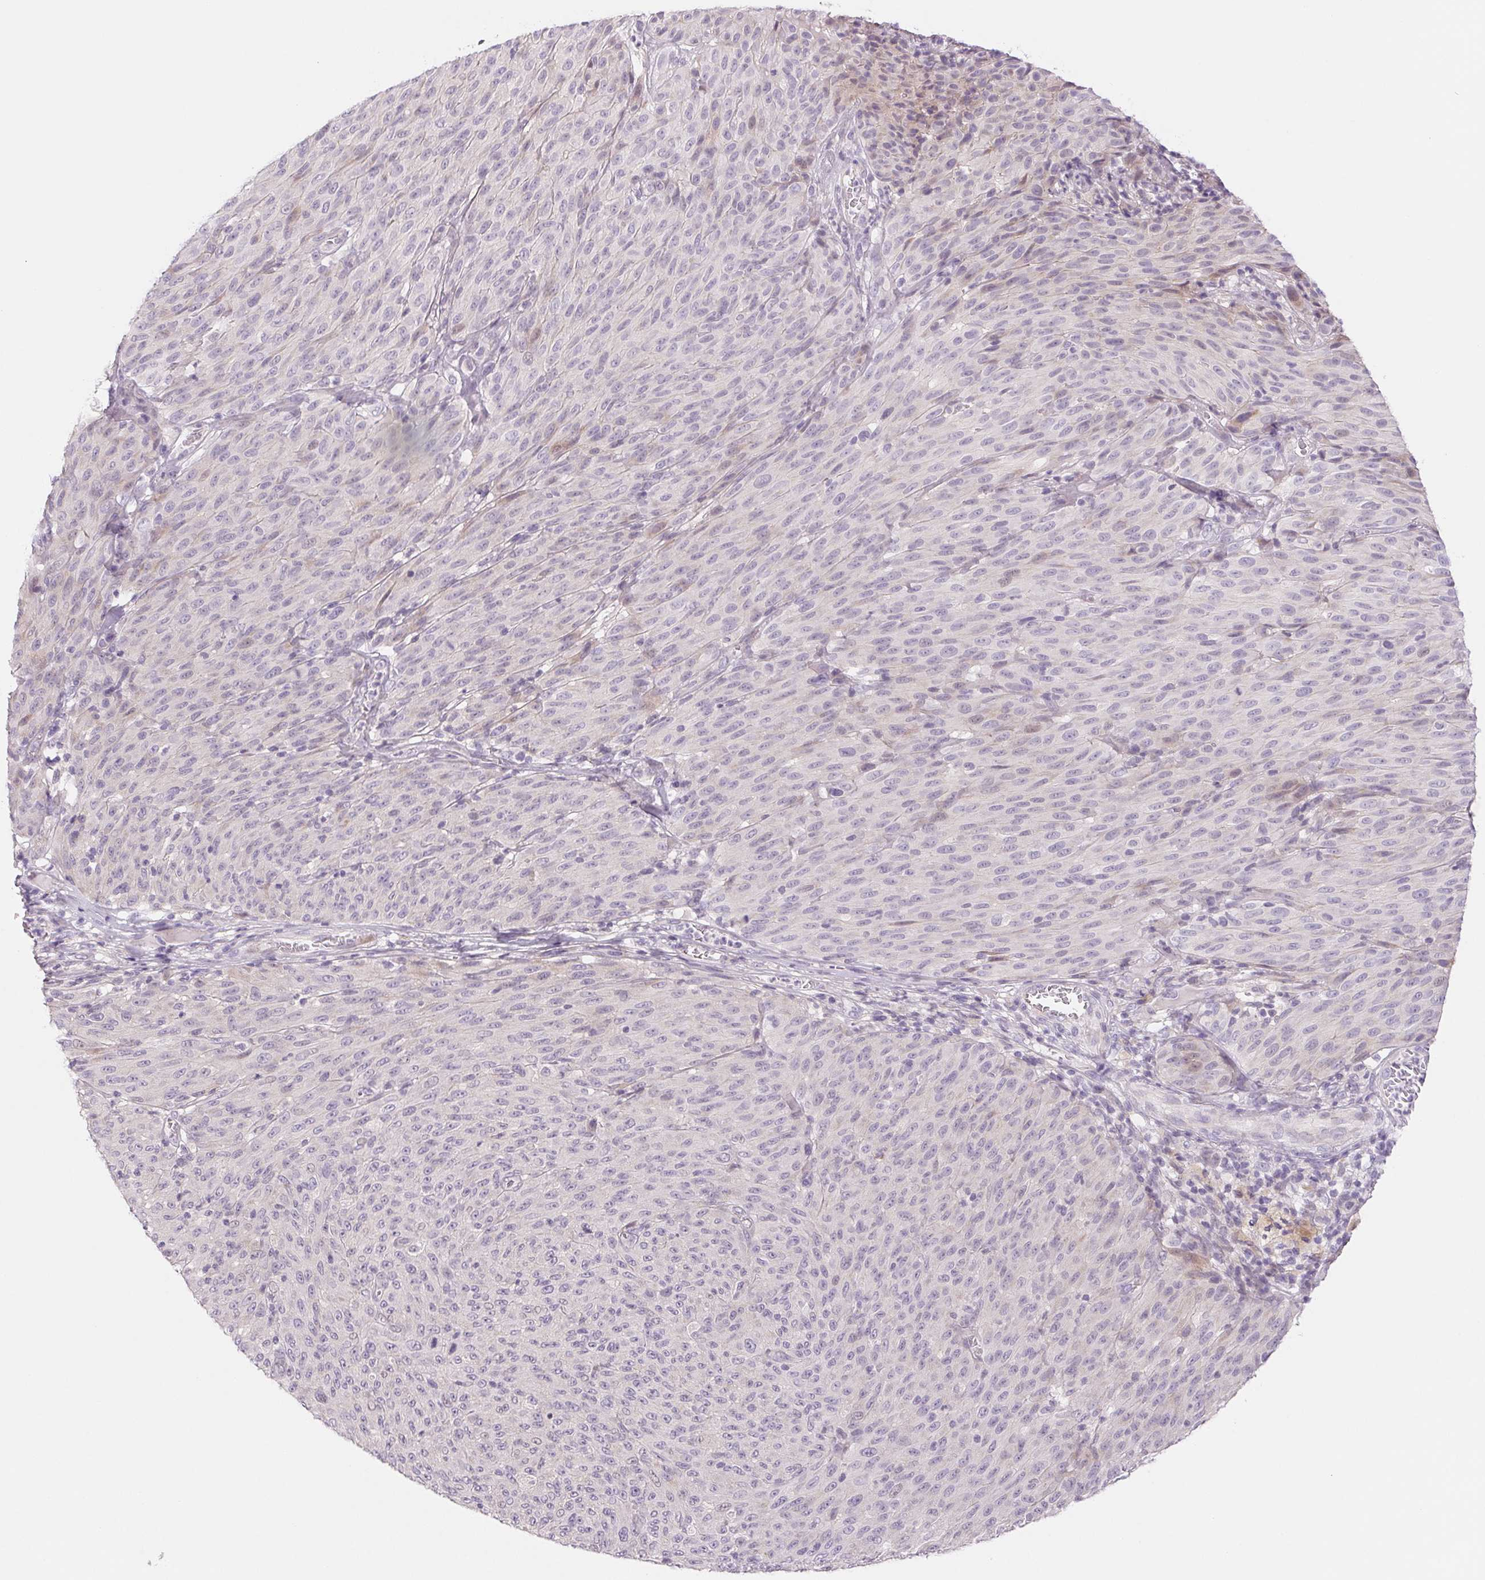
{"staining": {"intensity": "negative", "quantity": "none", "location": "none"}, "tissue": "melanoma", "cell_type": "Tumor cells", "image_type": "cancer", "snomed": [{"axis": "morphology", "description": "Malignant melanoma, NOS"}, {"axis": "topography", "description": "Skin"}], "caption": "High power microscopy photomicrograph of an immunohistochemistry (IHC) image of melanoma, revealing no significant positivity in tumor cells. (Stains: DAB (3,3'-diaminobenzidine) IHC with hematoxylin counter stain, Microscopy: brightfield microscopy at high magnification).", "gene": "CCDC168", "patient": {"sex": "male", "age": 85}}